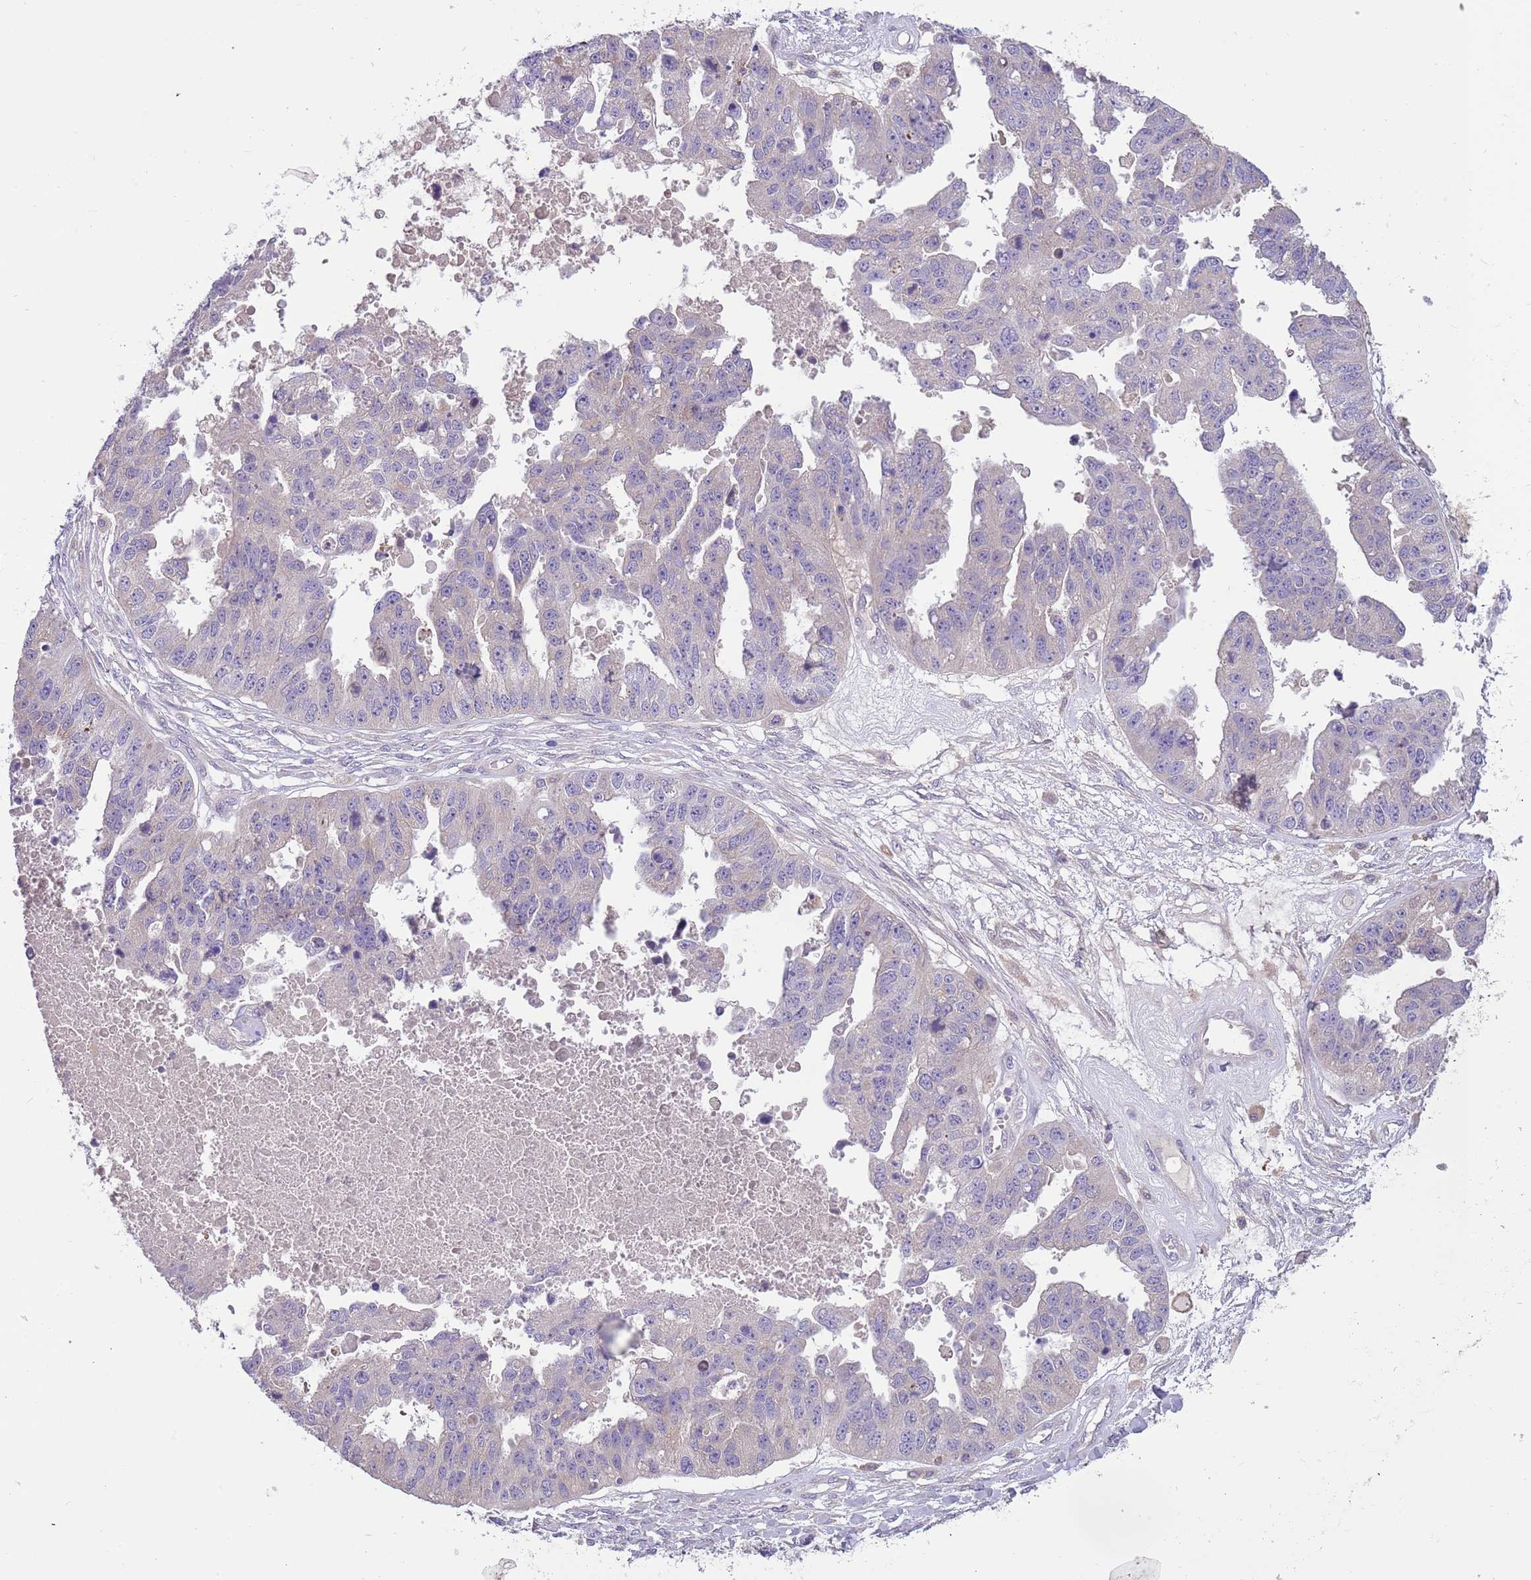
{"staining": {"intensity": "negative", "quantity": "none", "location": "none"}, "tissue": "ovarian cancer", "cell_type": "Tumor cells", "image_type": "cancer", "snomed": [{"axis": "morphology", "description": "Cystadenocarcinoma, serous, NOS"}, {"axis": "topography", "description": "Ovary"}], "caption": "This is an IHC photomicrograph of ovarian serous cystadenocarcinoma. There is no expression in tumor cells.", "gene": "CABYR", "patient": {"sex": "female", "age": 58}}